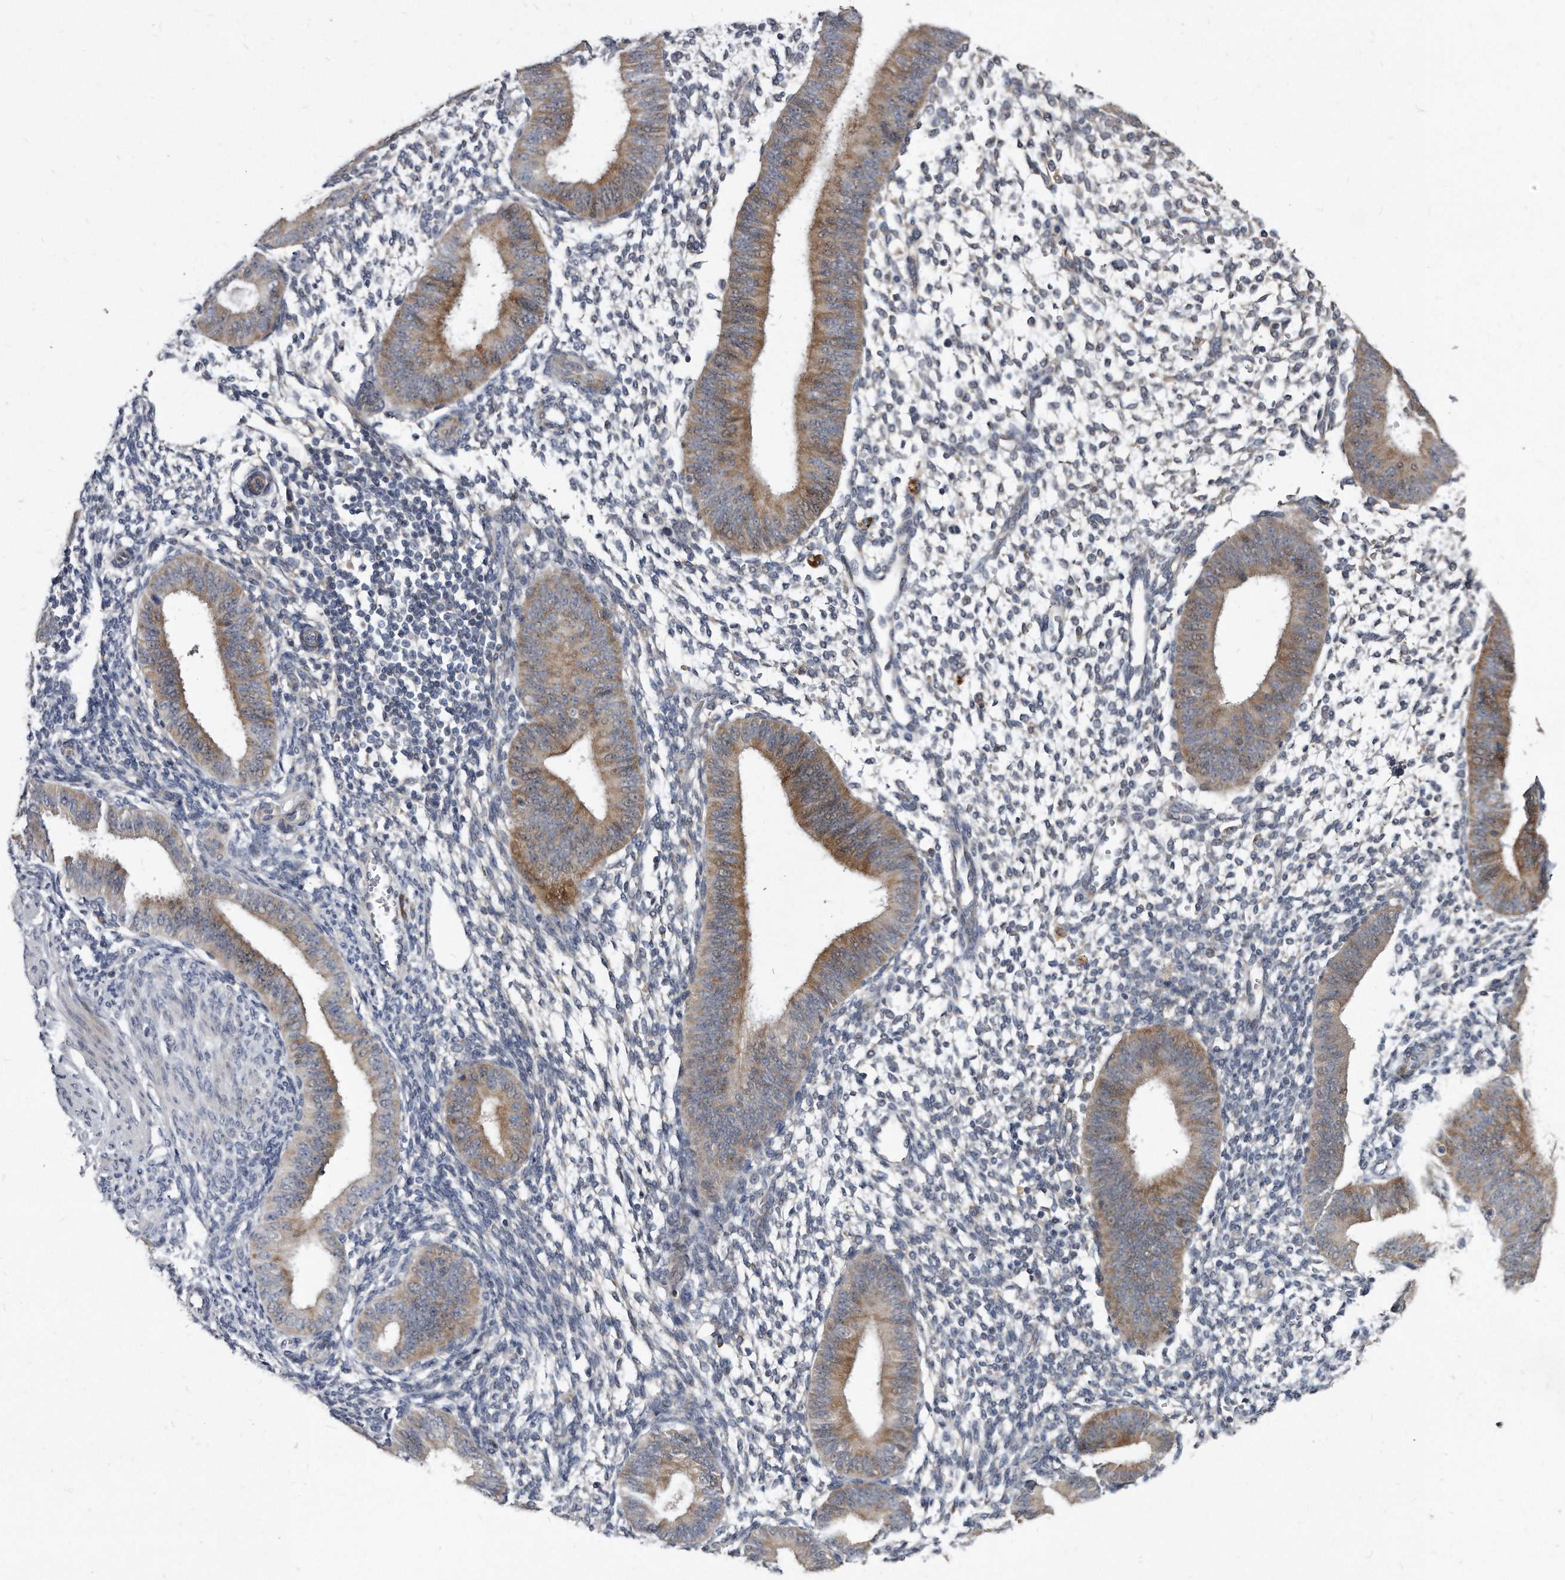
{"staining": {"intensity": "negative", "quantity": "none", "location": "none"}, "tissue": "endometrium", "cell_type": "Cells in endometrial stroma", "image_type": "normal", "snomed": [{"axis": "morphology", "description": "Normal tissue, NOS"}, {"axis": "topography", "description": "Uterus"}, {"axis": "topography", "description": "Endometrium"}], "caption": "The histopathology image displays no significant staining in cells in endometrial stroma of endometrium.", "gene": "KLHDC3", "patient": {"sex": "female", "age": 48}}